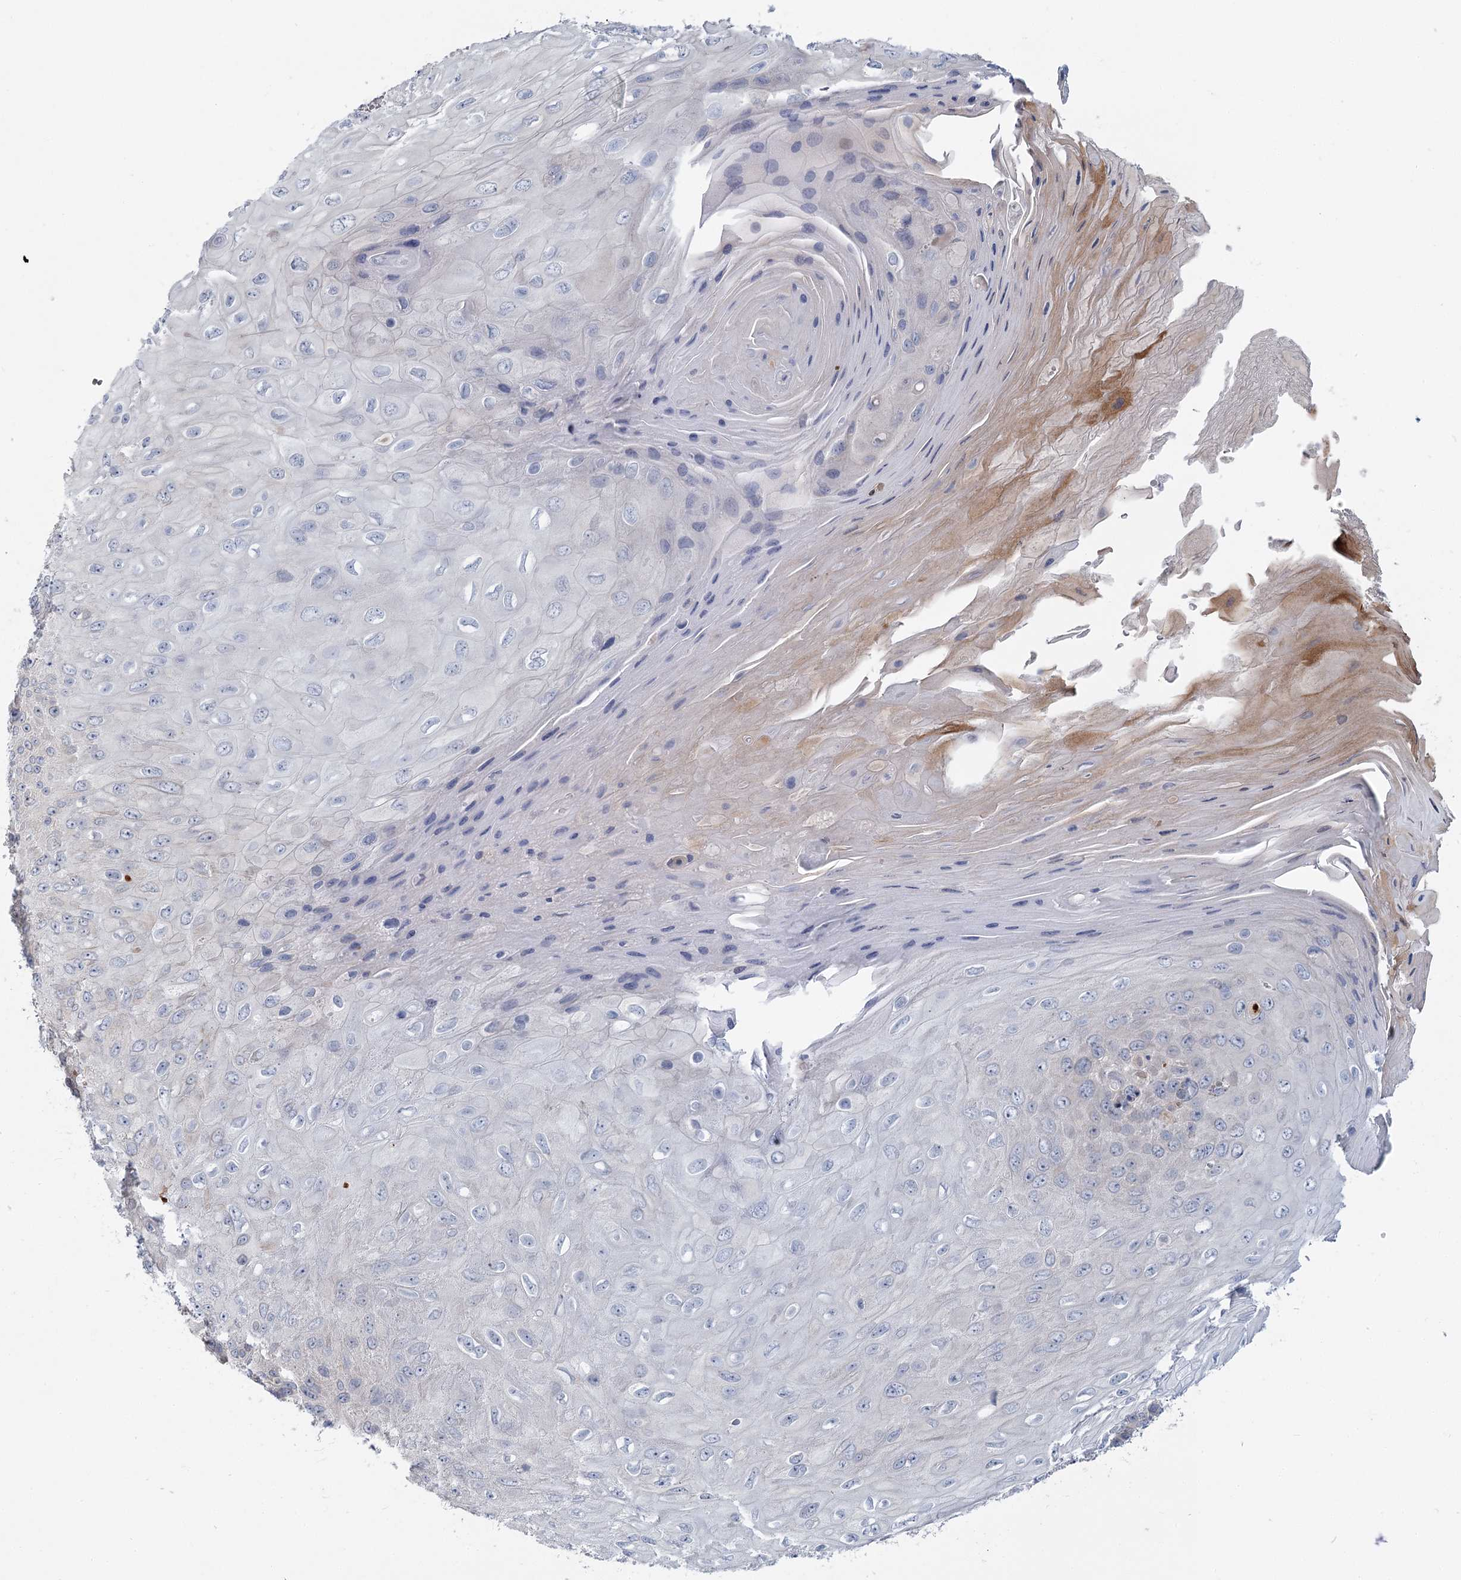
{"staining": {"intensity": "negative", "quantity": "none", "location": "none"}, "tissue": "skin cancer", "cell_type": "Tumor cells", "image_type": "cancer", "snomed": [{"axis": "morphology", "description": "Squamous cell carcinoma, NOS"}, {"axis": "topography", "description": "Skin"}], "caption": "DAB (3,3'-diaminobenzidine) immunohistochemical staining of human skin cancer displays no significant positivity in tumor cells.", "gene": "USP11", "patient": {"sex": "female", "age": 88}}